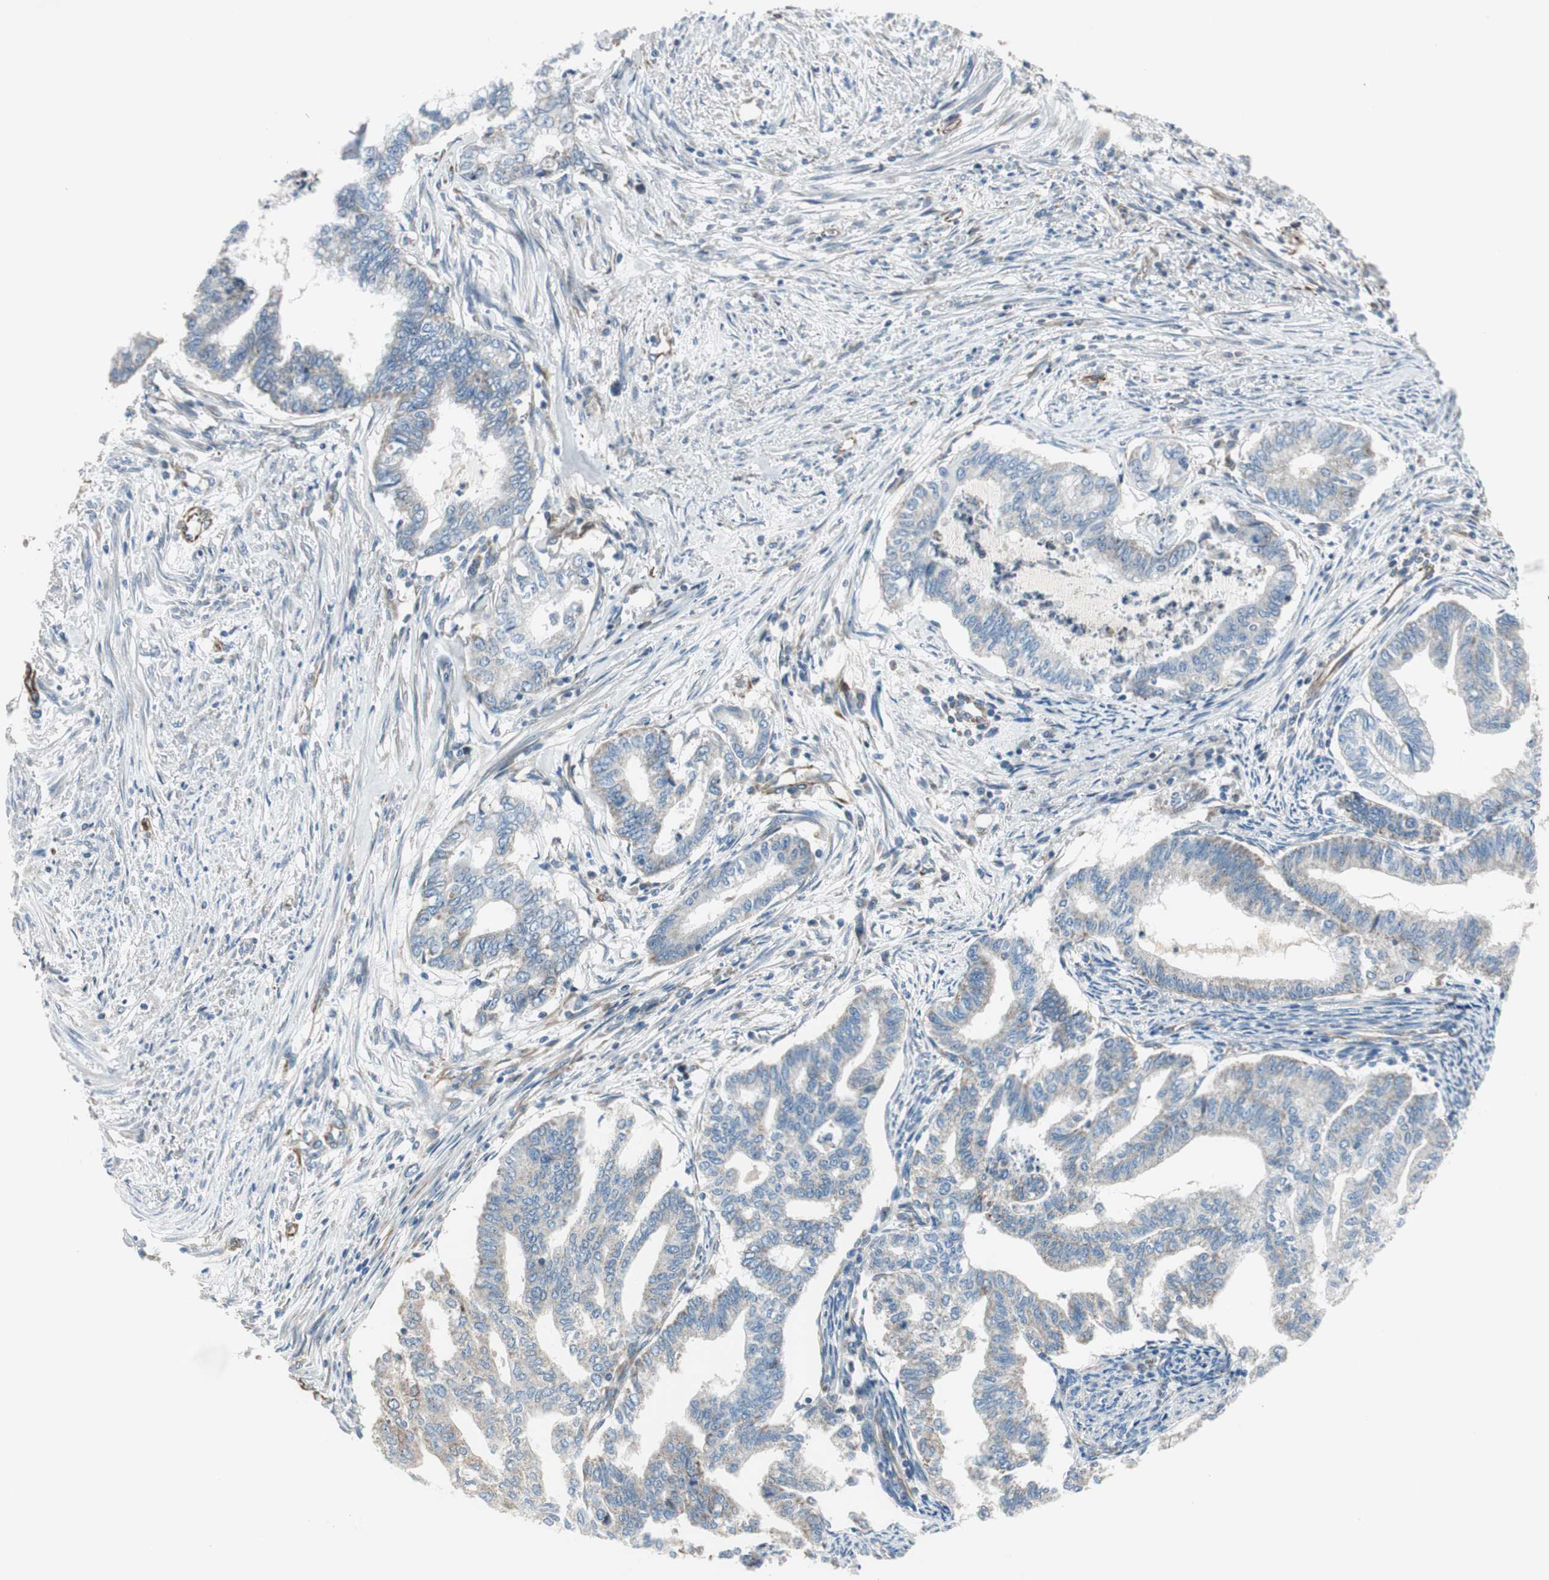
{"staining": {"intensity": "weak", "quantity": "<25%", "location": "cytoplasmic/membranous"}, "tissue": "endometrial cancer", "cell_type": "Tumor cells", "image_type": "cancer", "snomed": [{"axis": "morphology", "description": "Adenocarcinoma, NOS"}, {"axis": "topography", "description": "Endometrium"}], "caption": "Adenocarcinoma (endometrial) stained for a protein using IHC demonstrates no expression tumor cells.", "gene": "SRCIN1", "patient": {"sex": "female", "age": 79}}